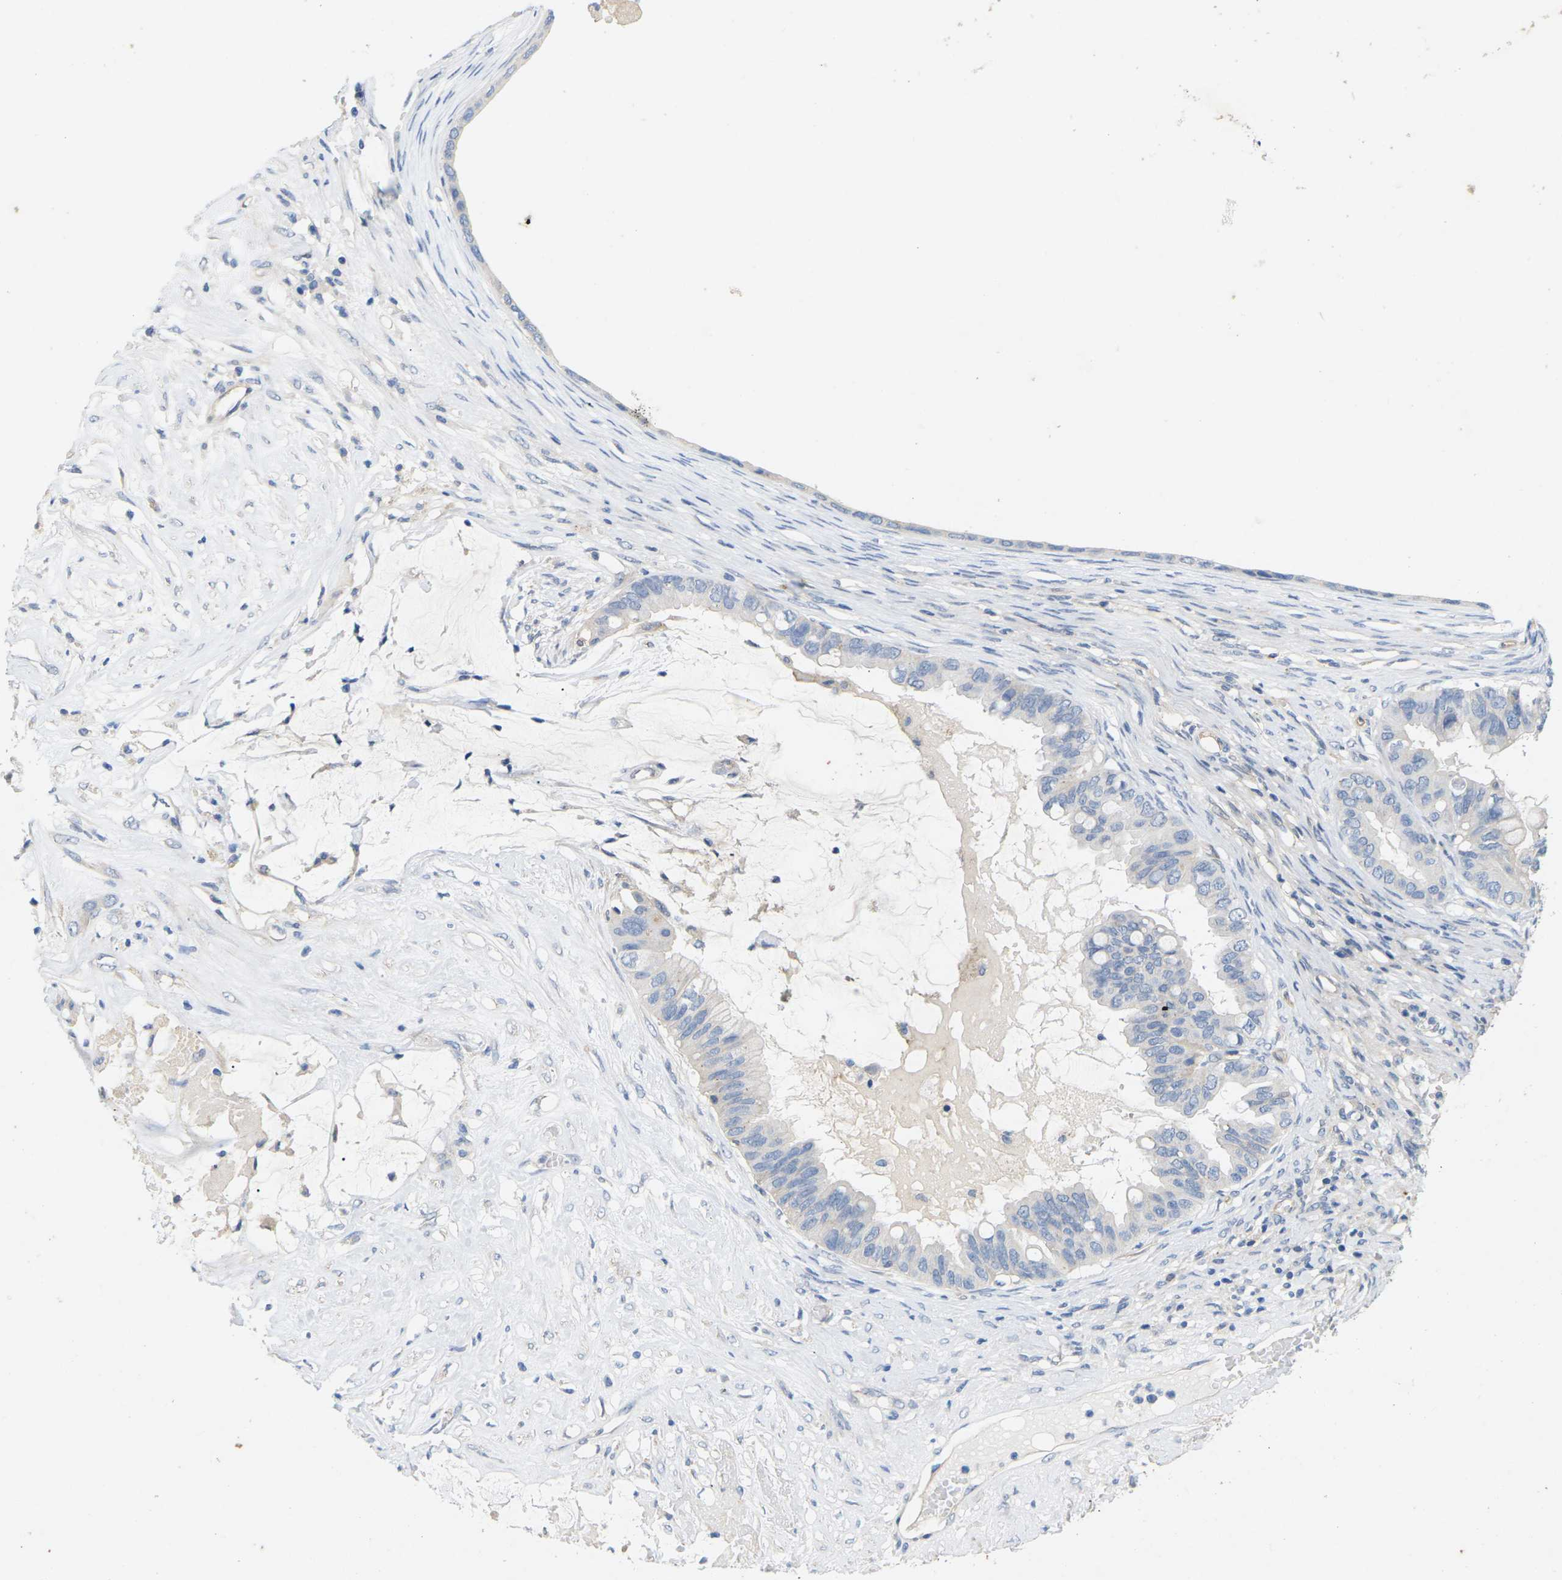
{"staining": {"intensity": "negative", "quantity": "none", "location": "none"}, "tissue": "ovarian cancer", "cell_type": "Tumor cells", "image_type": "cancer", "snomed": [{"axis": "morphology", "description": "Cystadenocarcinoma, mucinous, NOS"}, {"axis": "topography", "description": "Ovary"}], "caption": "IHC photomicrograph of neoplastic tissue: human ovarian mucinous cystadenocarcinoma stained with DAB demonstrates no significant protein expression in tumor cells.", "gene": "ITGA5", "patient": {"sex": "female", "age": 80}}